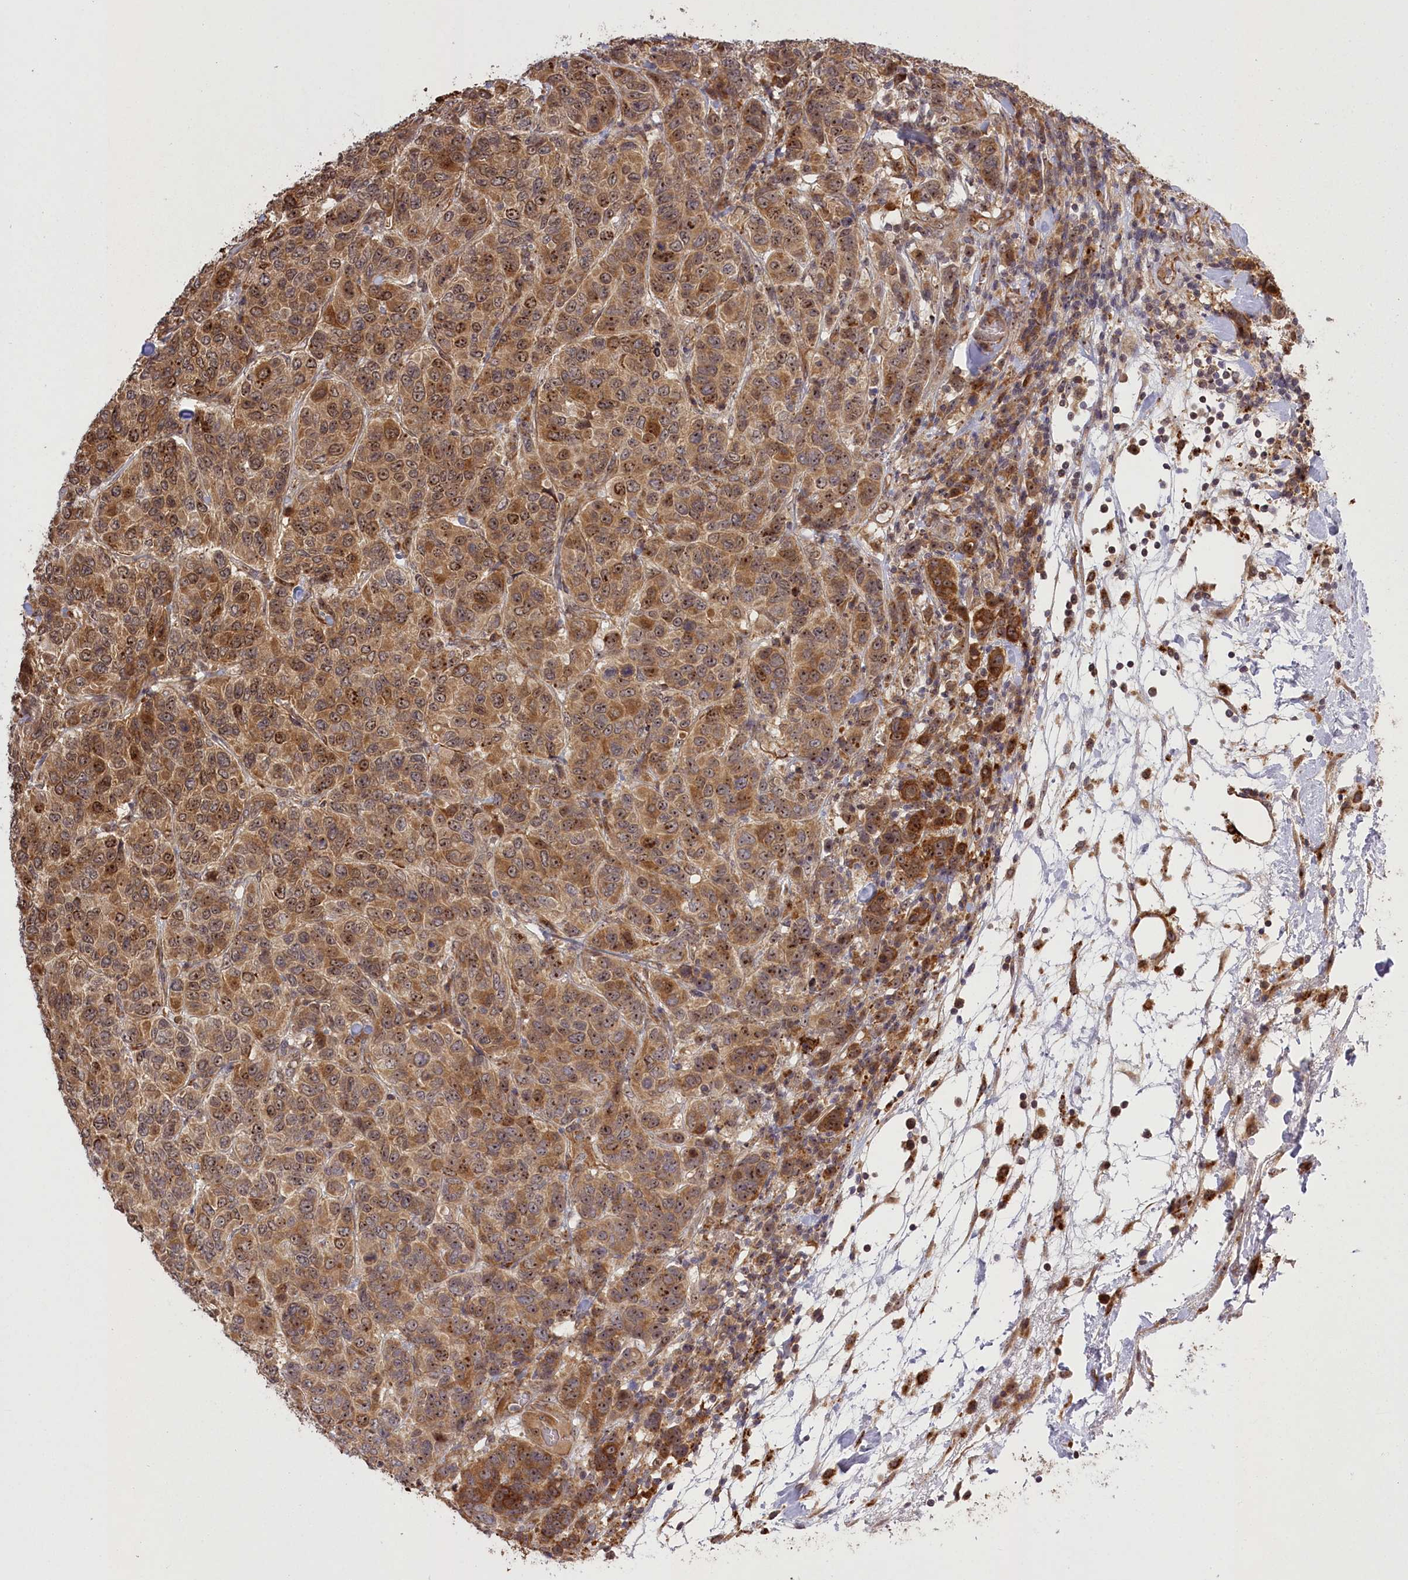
{"staining": {"intensity": "moderate", "quantity": ">75%", "location": "cytoplasmic/membranous,nuclear"}, "tissue": "breast cancer", "cell_type": "Tumor cells", "image_type": "cancer", "snomed": [{"axis": "morphology", "description": "Duct carcinoma"}, {"axis": "topography", "description": "Breast"}], "caption": "The micrograph reveals immunohistochemical staining of breast cancer (infiltrating ductal carcinoma). There is moderate cytoplasmic/membranous and nuclear positivity is present in about >75% of tumor cells.", "gene": "SERGEF", "patient": {"sex": "female", "age": 55}}